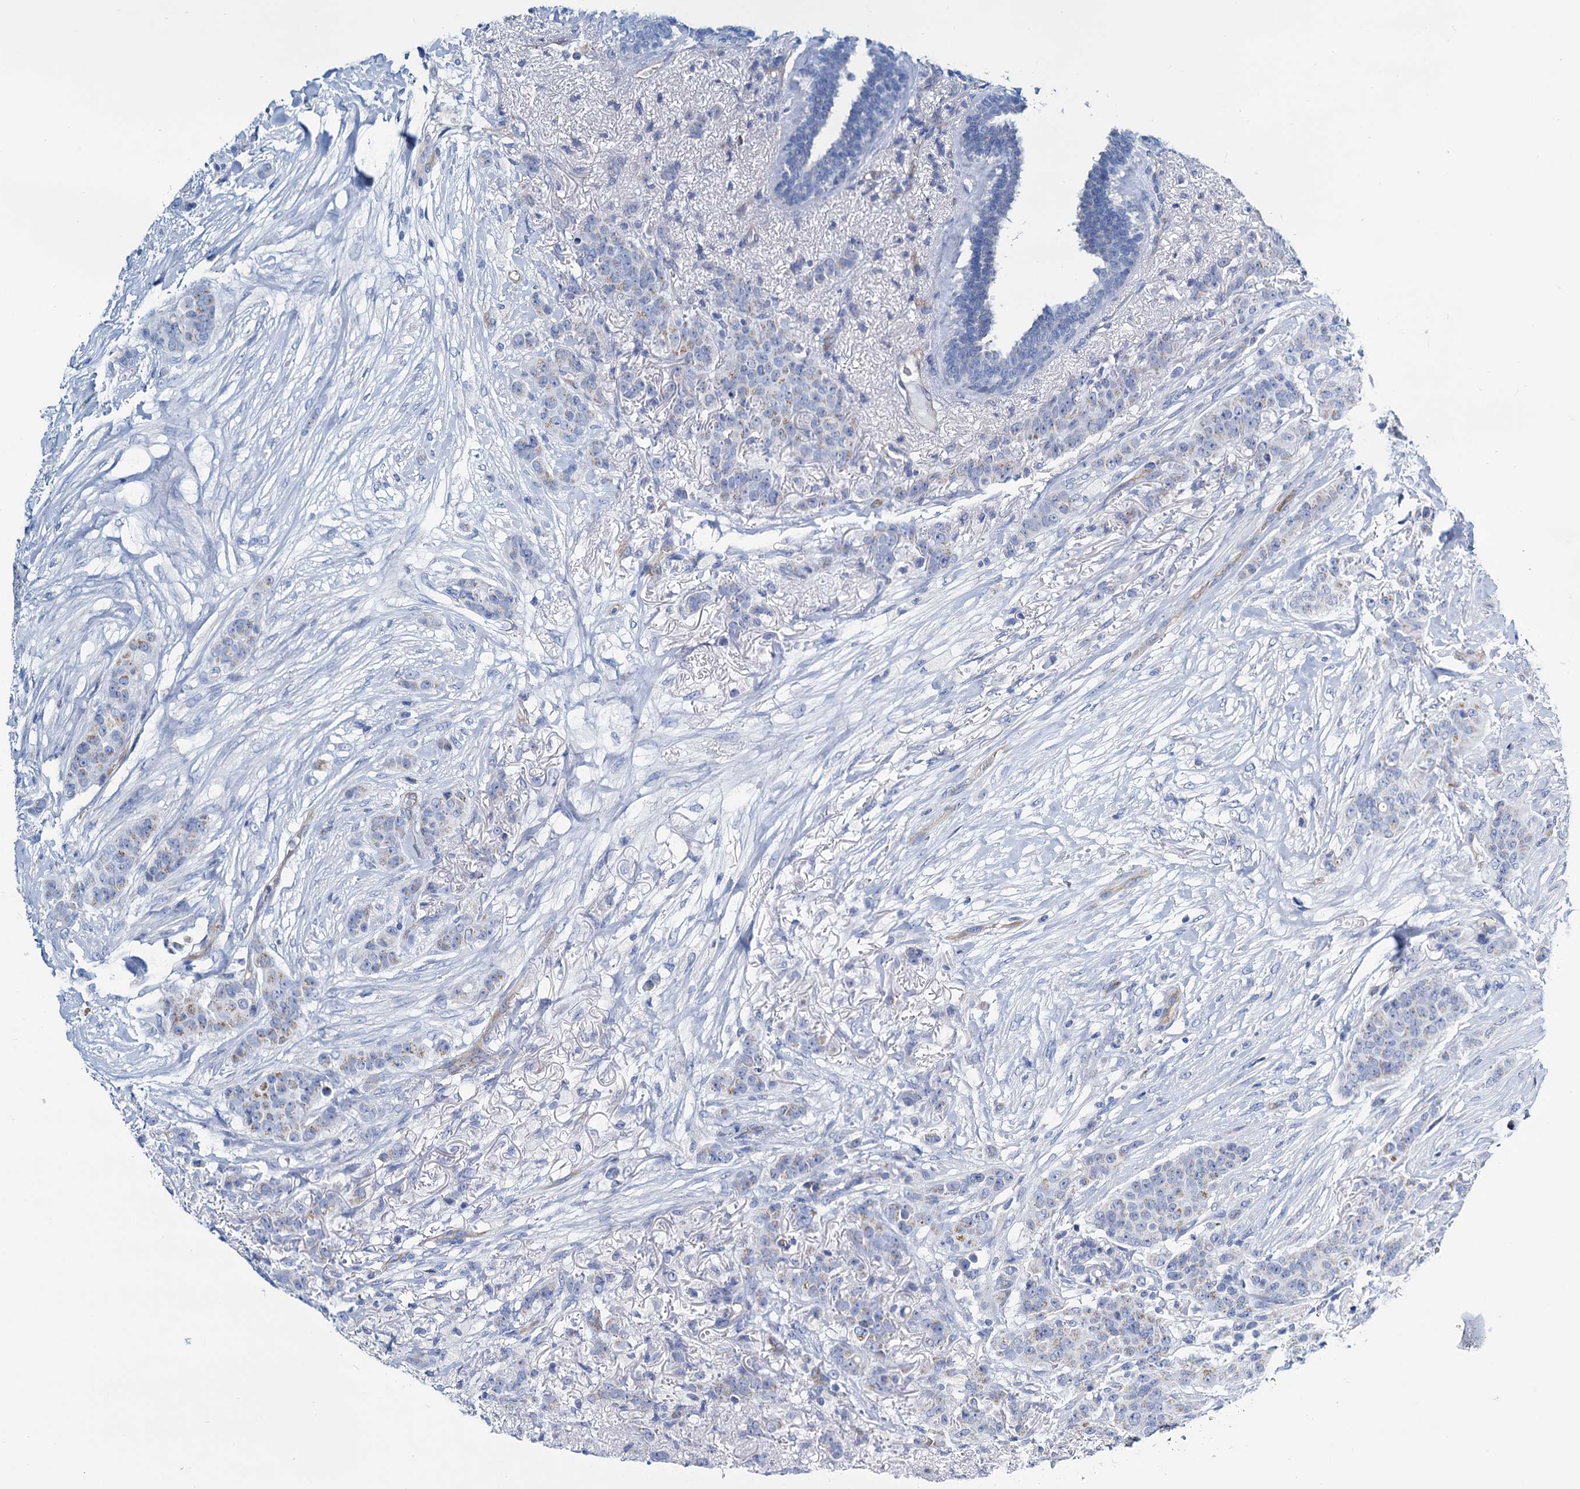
{"staining": {"intensity": "negative", "quantity": "none", "location": "none"}, "tissue": "breast cancer", "cell_type": "Tumor cells", "image_type": "cancer", "snomed": [{"axis": "morphology", "description": "Duct carcinoma"}, {"axis": "topography", "description": "Breast"}], "caption": "DAB (3,3'-diaminobenzidine) immunohistochemical staining of breast cancer (intraductal carcinoma) displays no significant positivity in tumor cells. Nuclei are stained in blue.", "gene": "SLC1A3", "patient": {"sex": "female", "age": 40}}